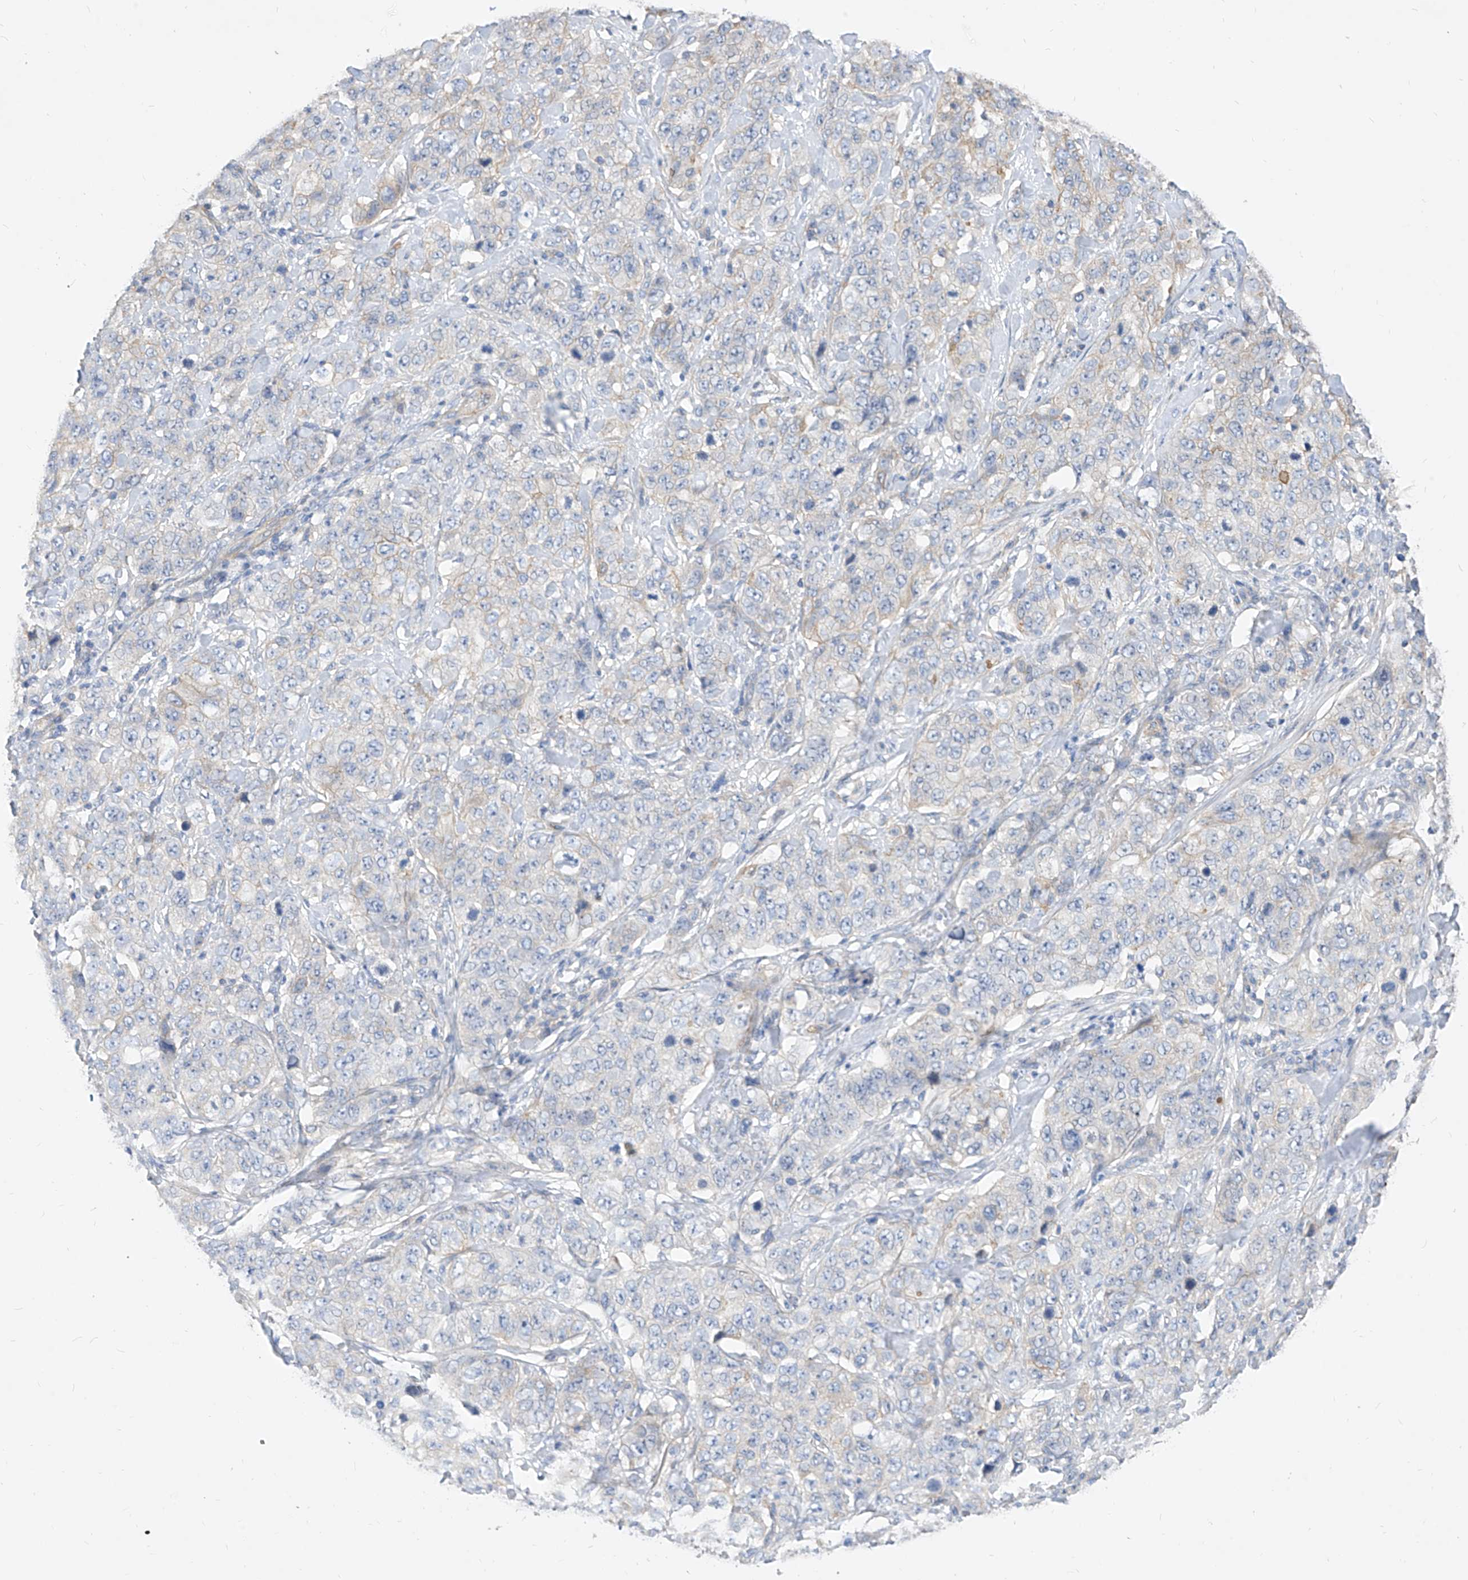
{"staining": {"intensity": "weak", "quantity": "<25%", "location": "cytoplasmic/membranous"}, "tissue": "stomach cancer", "cell_type": "Tumor cells", "image_type": "cancer", "snomed": [{"axis": "morphology", "description": "Adenocarcinoma, NOS"}, {"axis": "topography", "description": "Stomach"}], "caption": "Tumor cells show no significant positivity in stomach adenocarcinoma. (Stains: DAB immunohistochemistry (IHC) with hematoxylin counter stain, Microscopy: brightfield microscopy at high magnification).", "gene": "SCGB2A1", "patient": {"sex": "male", "age": 48}}